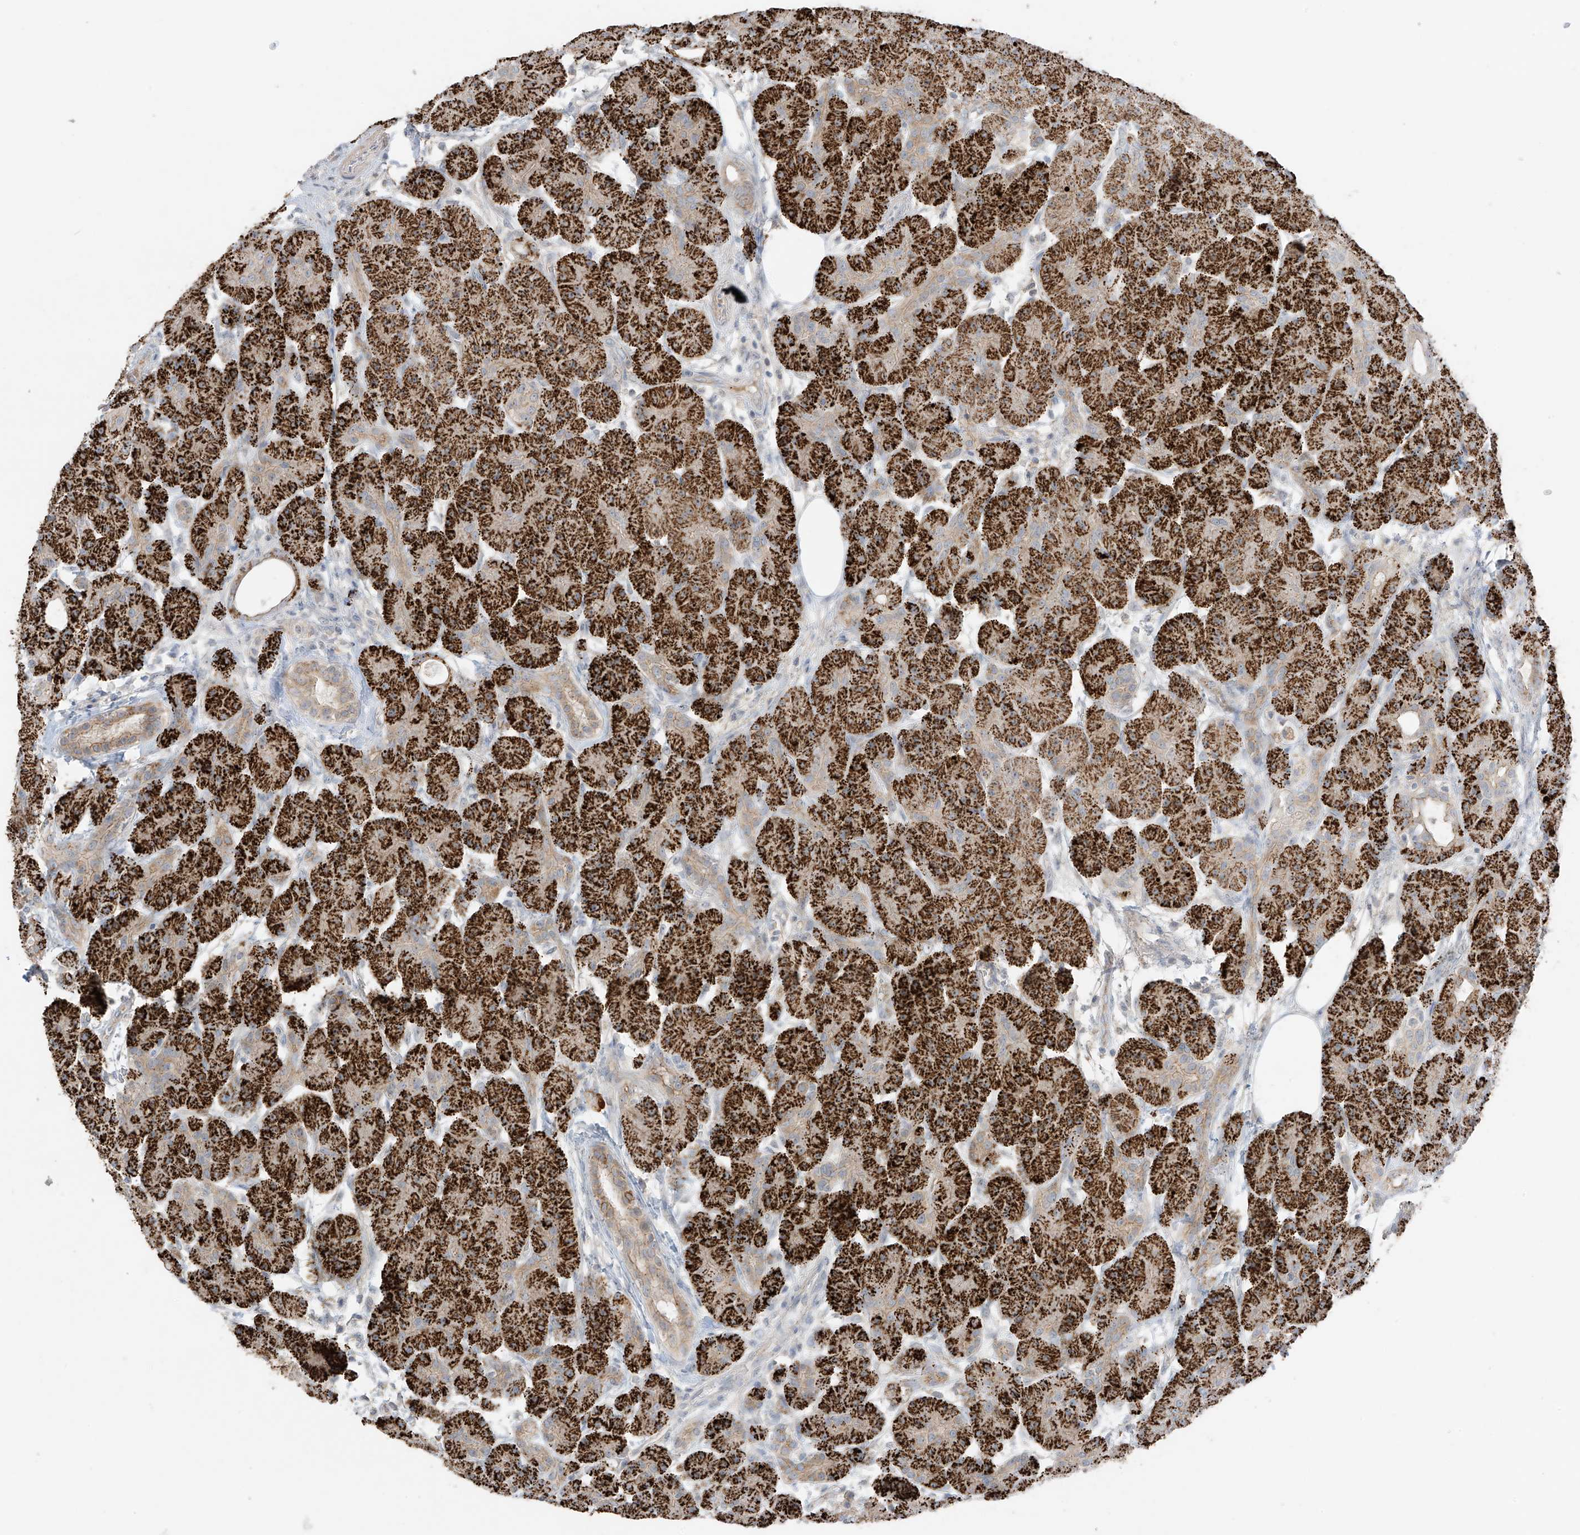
{"staining": {"intensity": "strong", "quantity": ">75%", "location": "cytoplasmic/membranous"}, "tissue": "pancreas", "cell_type": "Exocrine glandular cells", "image_type": "normal", "snomed": [{"axis": "morphology", "description": "Normal tissue, NOS"}, {"axis": "topography", "description": "Pancreas"}], "caption": "IHC micrograph of benign human pancreas stained for a protein (brown), which exhibits high levels of strong cytoplasmic/membranous staining in approximately >75% of exocrine glandular cells.", "gene": "ZBTB41", "patient": {"sex": "male", "age": 63}}